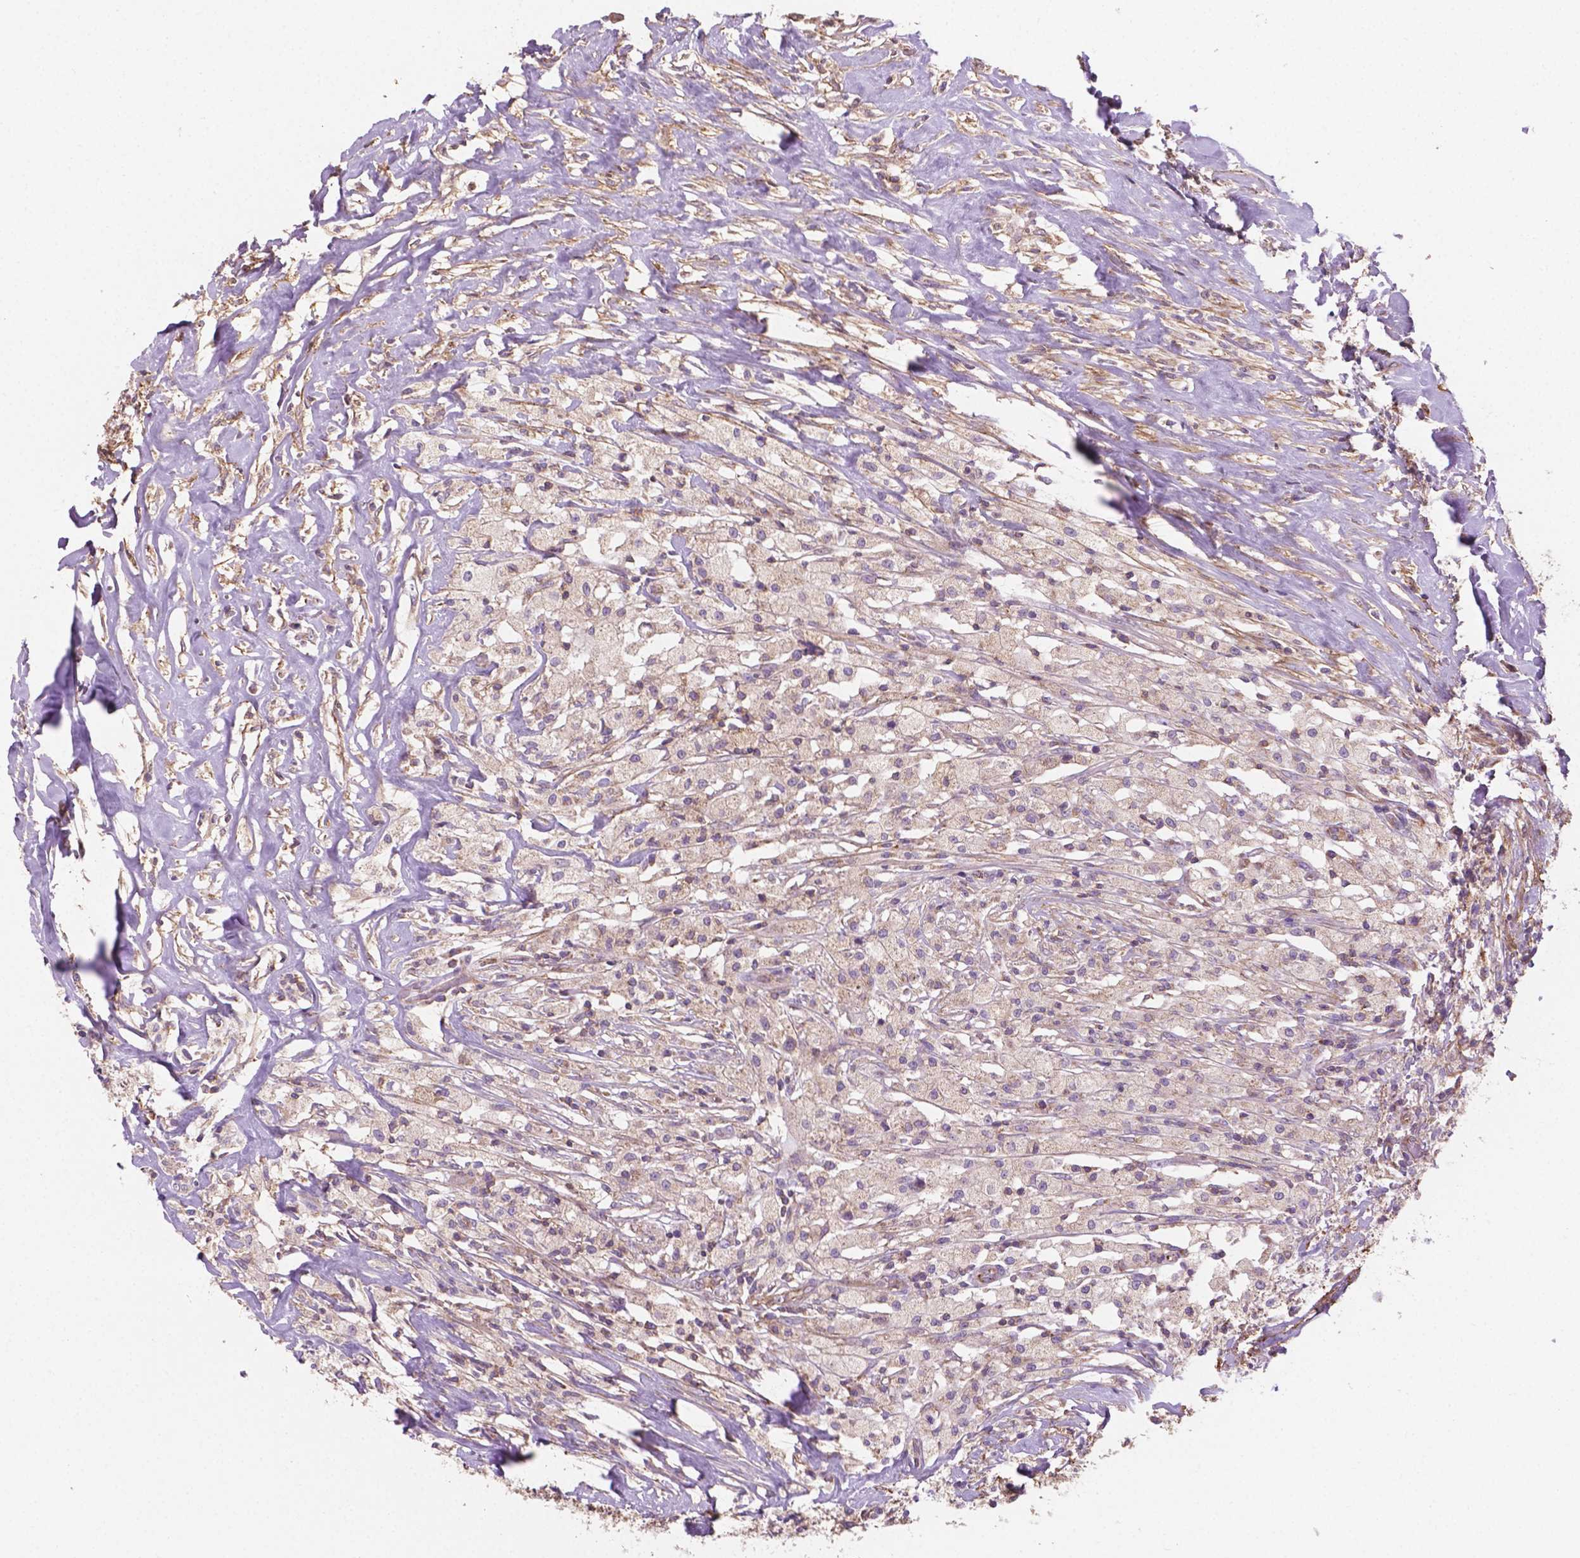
{"staining": {"intensity": "negative", "quantity": "none", "location": "none"}, "tissue": "testis cancer", "cell_type": "Tumor cells", "image_type": "cancer", "snomed": [{"axis": "morphology", "description": "Necrosis, NOS"}, {"axis": "morphology", "description": "Carcinoma, Embryonal, NOS"}, {"axis": "topography", "description": "Testis"}], "caption": "DAB (3,3'-diaminobenzidine) immunohistochemical staining of human testis cancer displays no significant expression in tumor cells.", "gene": "TCAF1", "patient": {"sex": "male", "age": 19}}